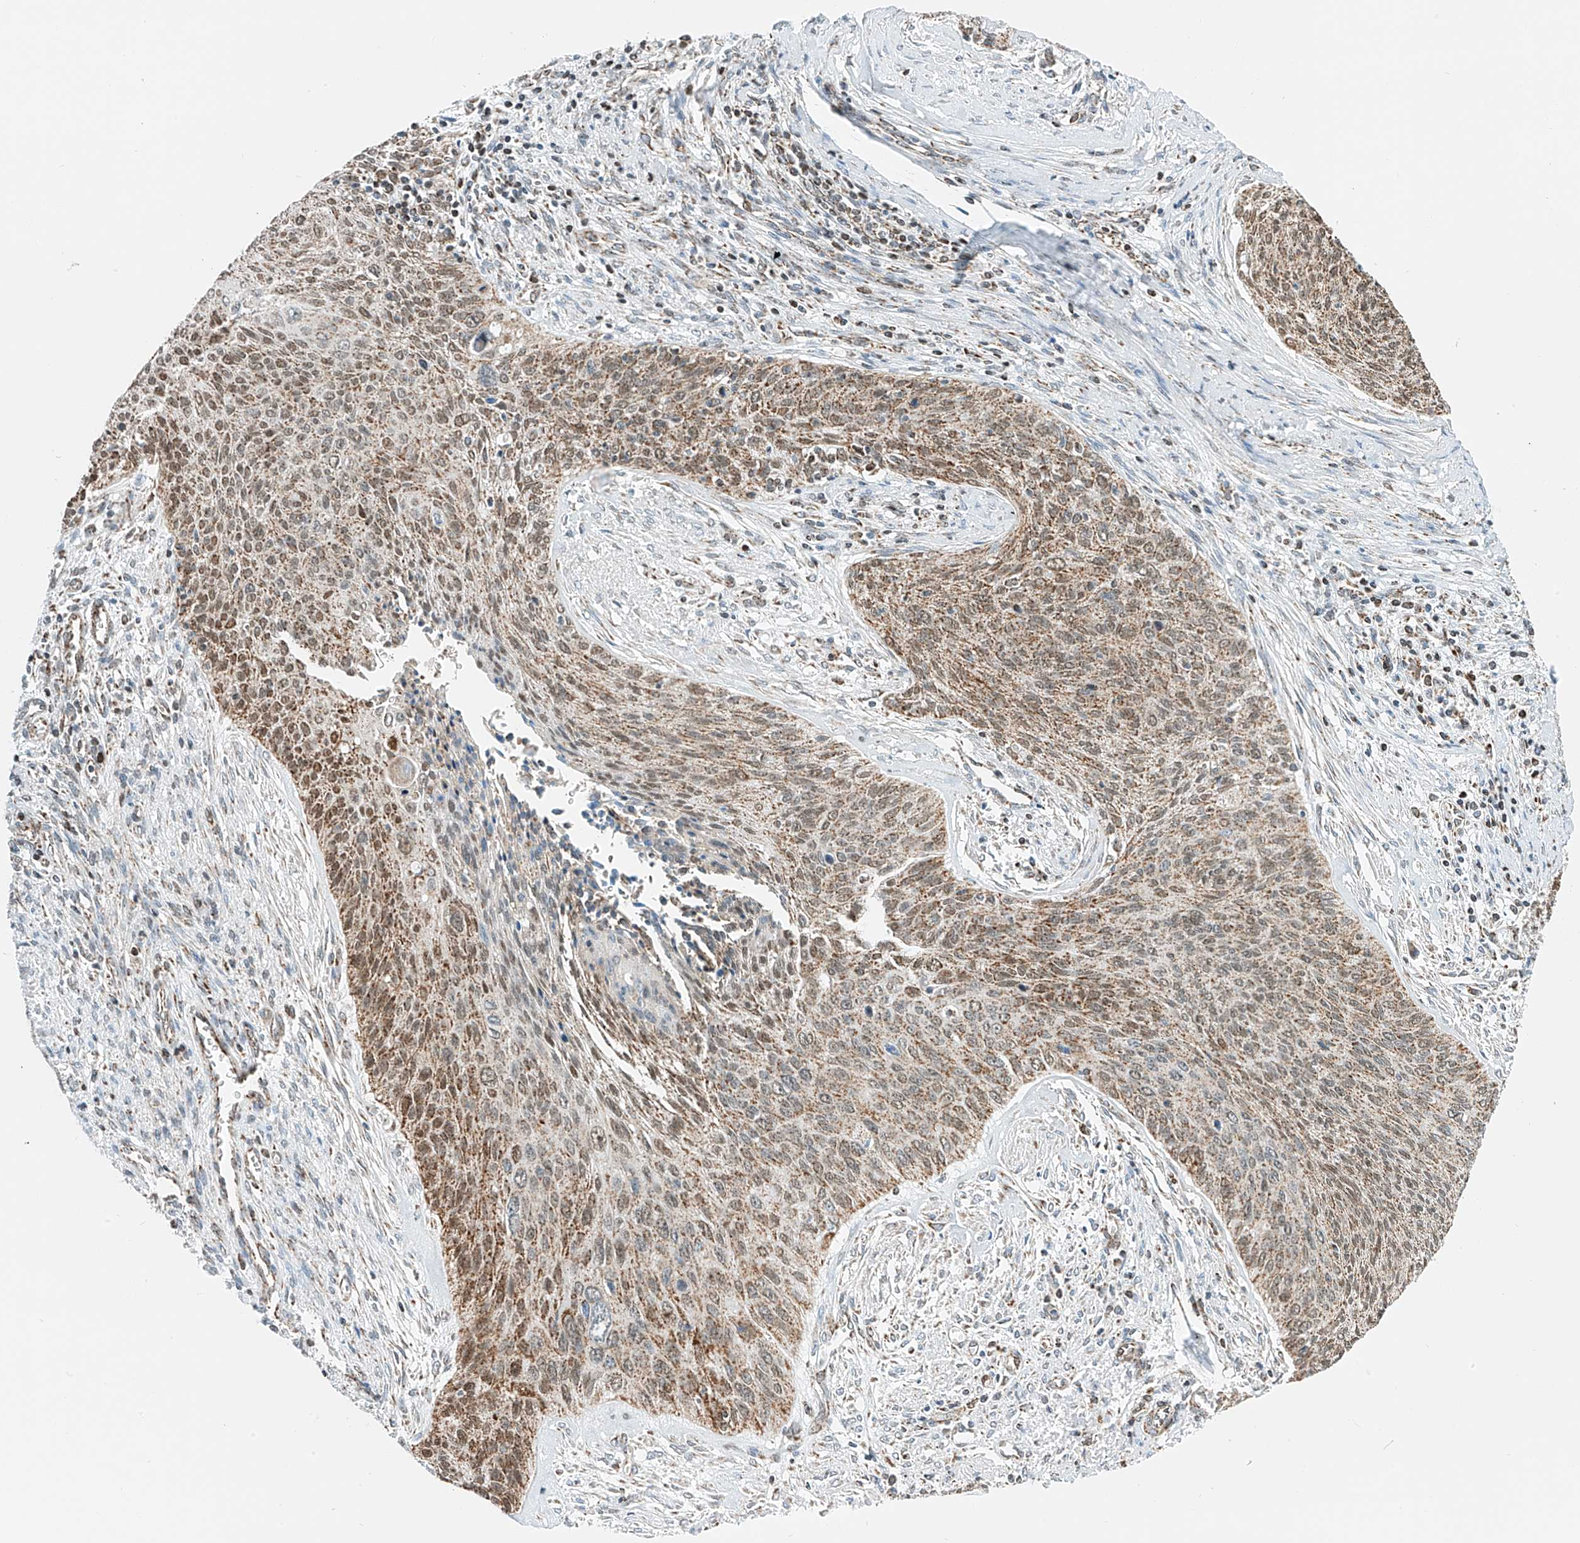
{"staining": {"intensity": "moderate", "quantity": ">75%", "location": "cytoplasmic/membranous,nuclear"}, "tissue": "cervical cancer", "cell_type": "Tumor cells", "image_type": "cancer", "snomed": [{"axis": "morphology", "description": "Squamous cell carcinoma, NOS"}, {"axis": "topography", "description": "Cervix"}], "caption": "This is a photomicrograph of immunohistochemistry (IHC) staining of squamous cell carcinoma (cervical), which shows moderate positivity in the cytoplasmic/membranous and nuclear of tumor cells.", "gene": "PPA2", "patient": {"sex": "female", "age": 55}}